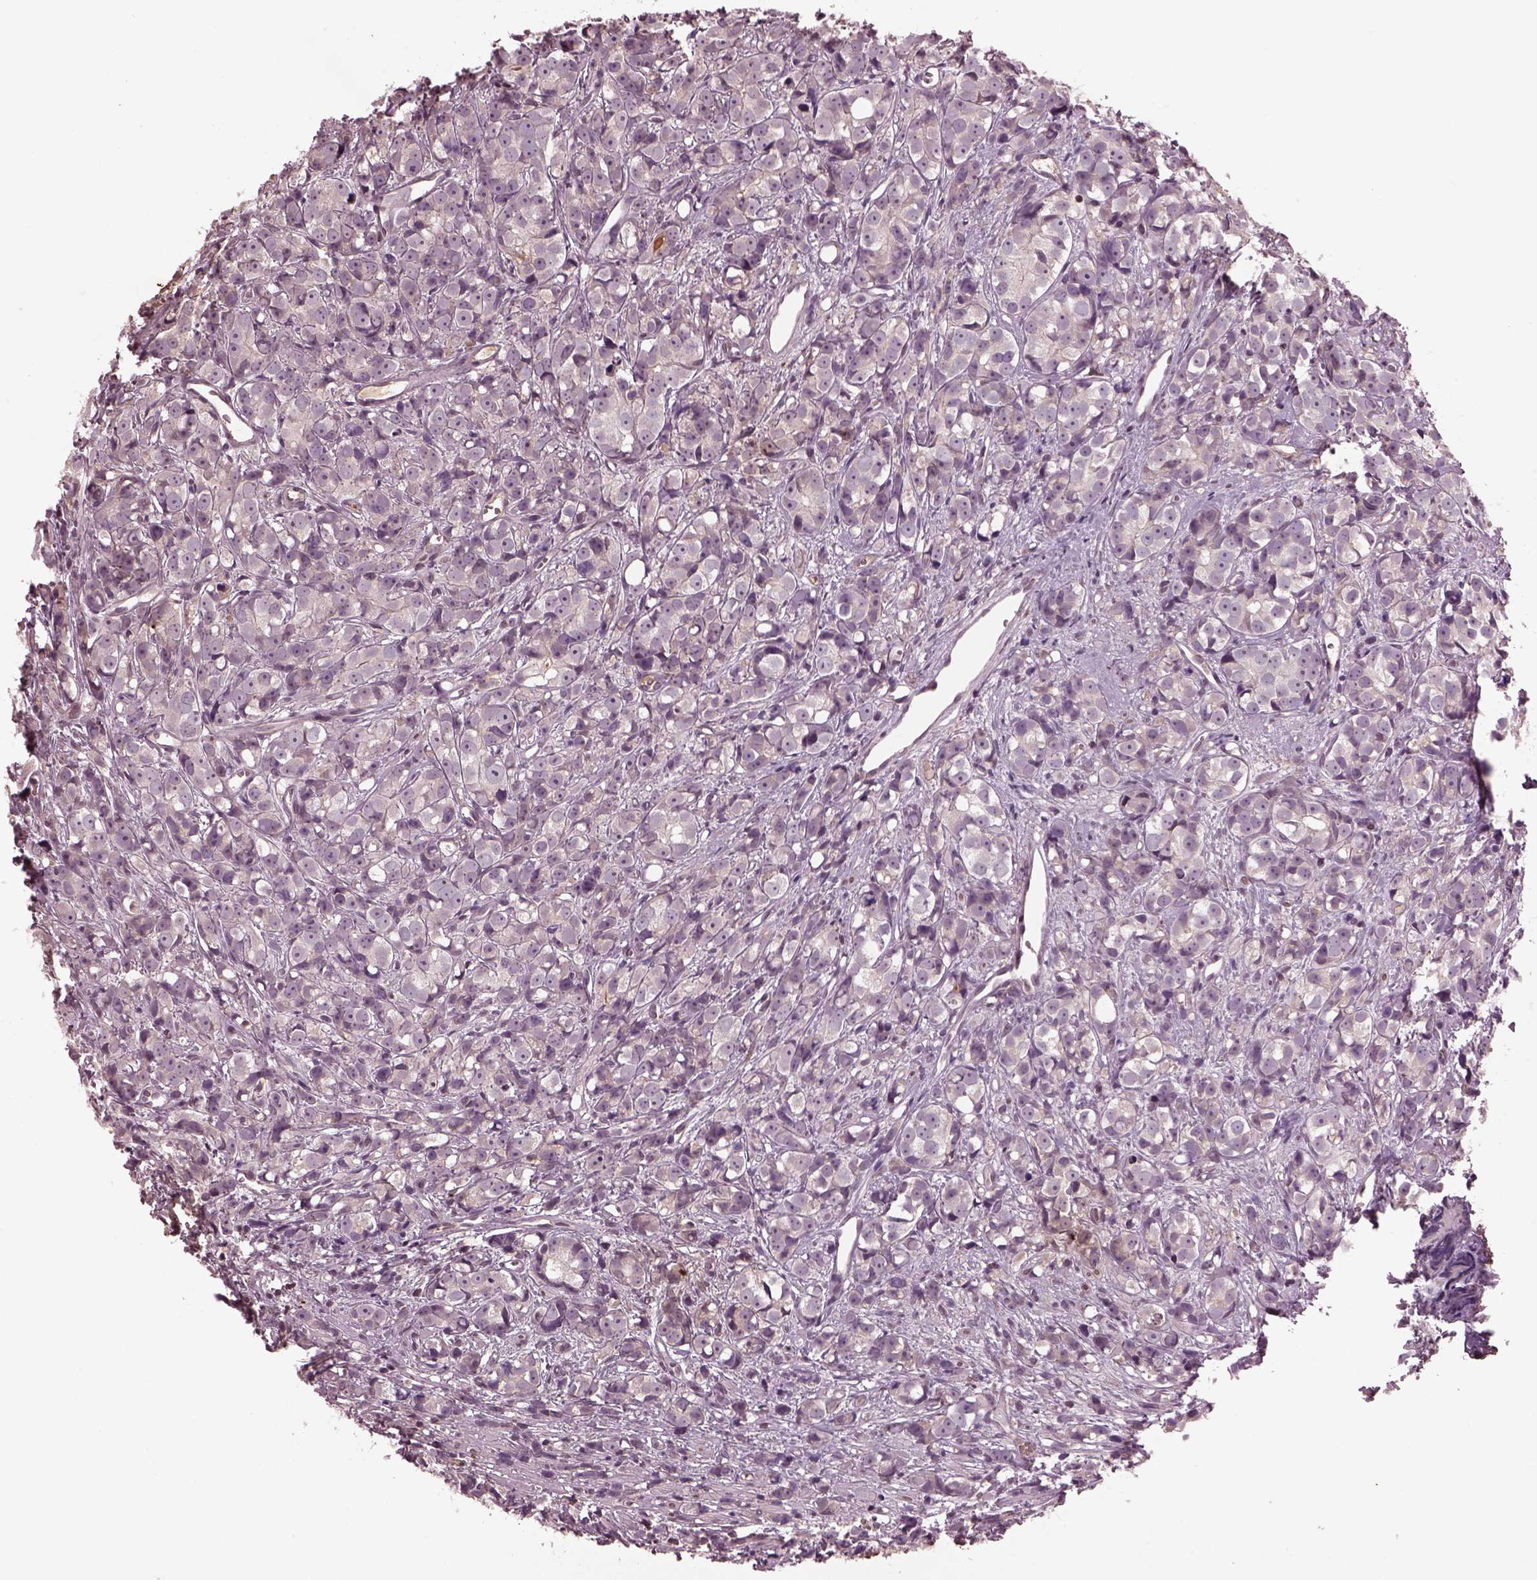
{"staining": {"intensity": "negative", "quantity": "none", "location": "none"}, "tissue": "prostate cancer", "cell_type": "Tumor cells", "image_type": "cancer", "snomed": [{"axis": "morphology", "description": "Adenocarcinoma, High grade"}, {"axis": "topography", "description": "Prostate"}], "caption": "Photomicrograph shows no significant protein expression in tumor cells of high-grade adenocarcinoma (prostate).", "gene": "PTX4", "patient": {"sex": "male", "age": 77}}